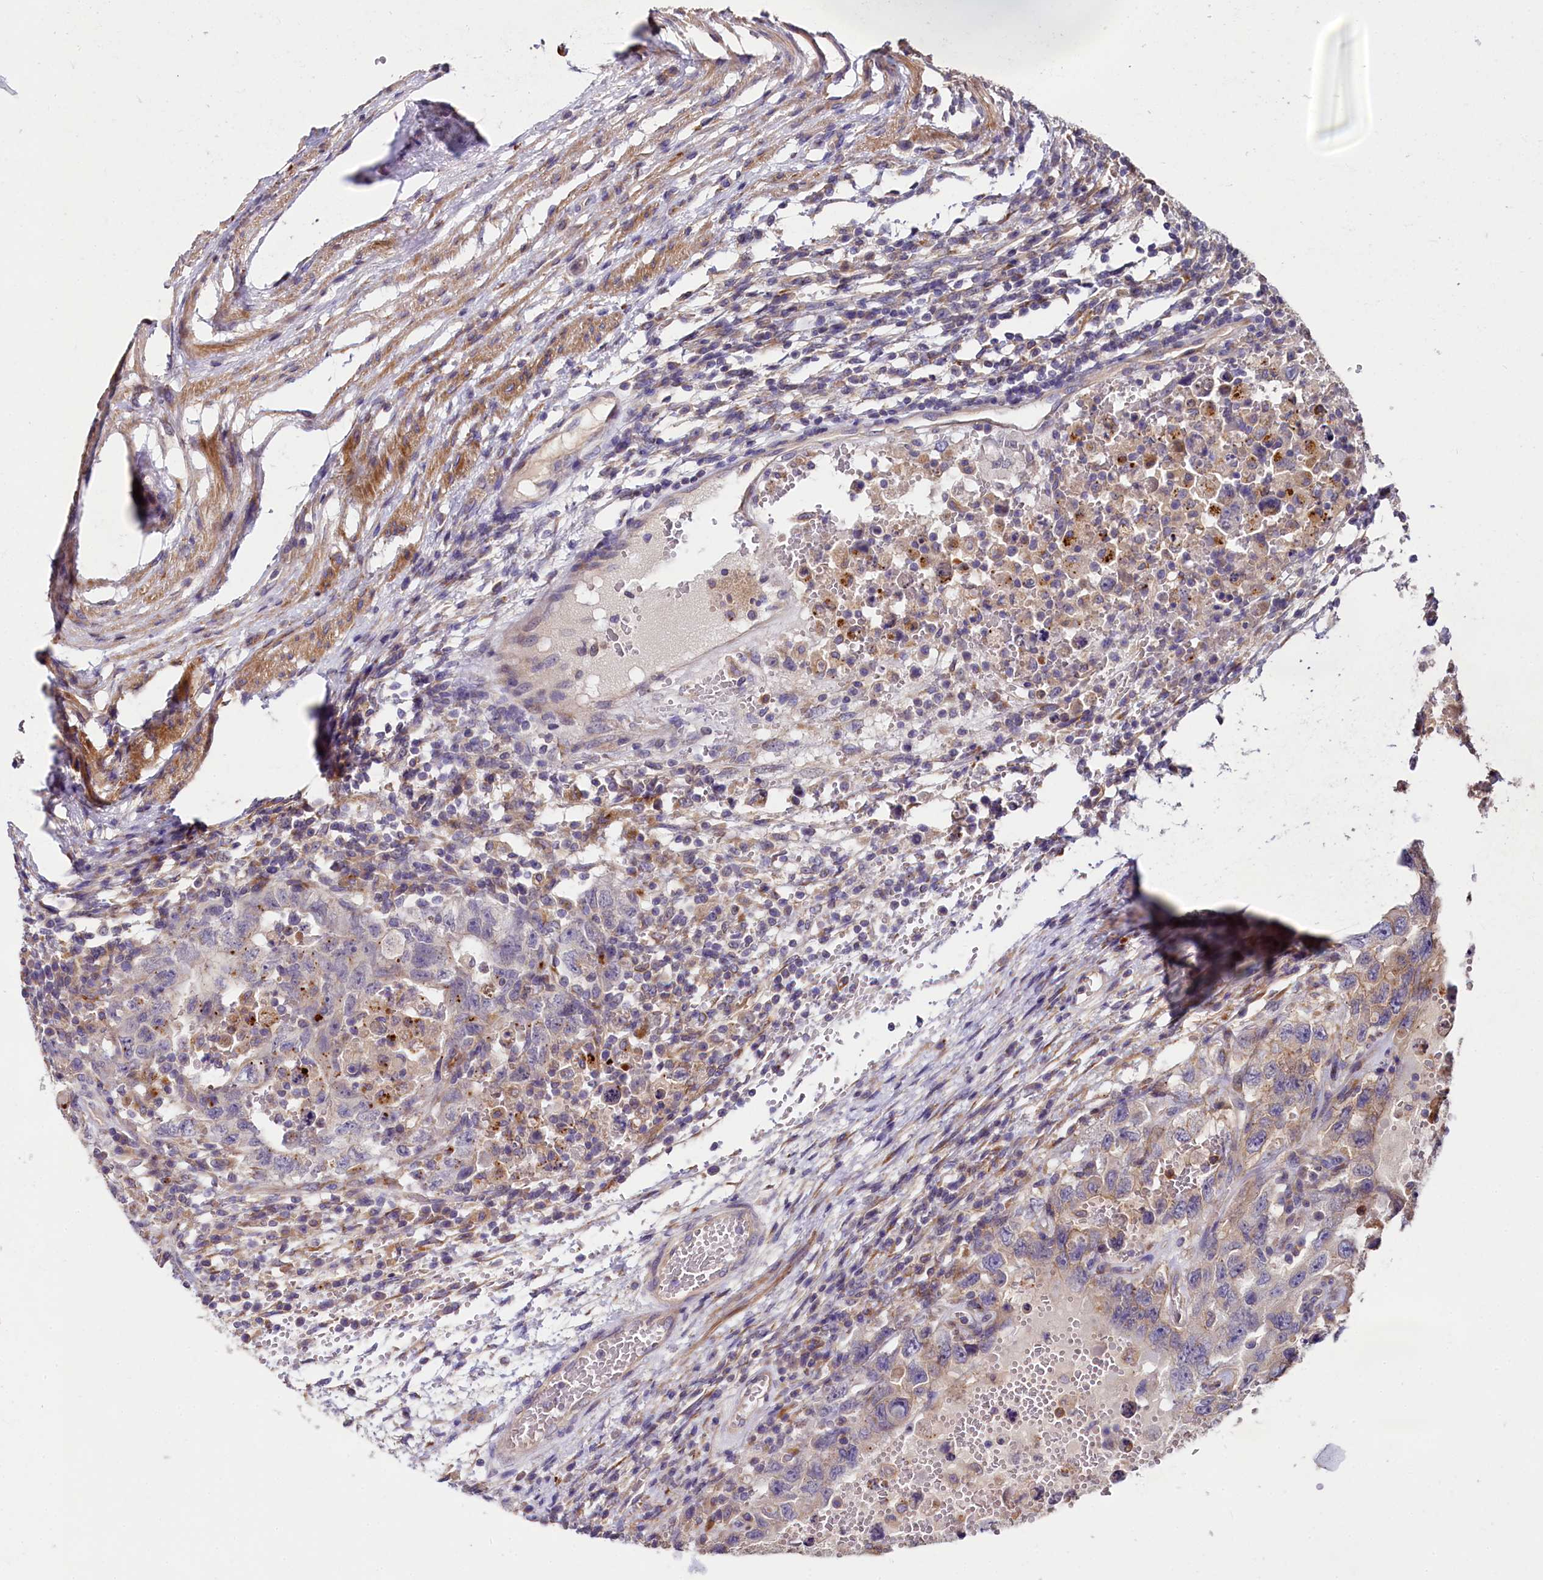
{"staining": {"intensity": "moderate", "quantity": "<25%", "location": "cytoplasmic/membranous"}, "tissue": "testis cancer", "cell_type": "Tumor cells", "image_type": "cancer", "snomed": [{"axis": "morphology", "description": "Carcinoma, Embryonal, NOS"}, {"axis": "topography", "description": "Testis"}], "caption": "Protein analysis of testis embryonal carcinoma tissue shows moderate cytoplasmic/membranous staining in about <25% of tumor cells.", "gene": "SPRYD3", "patient": {"sex": "male", "age": 26}}